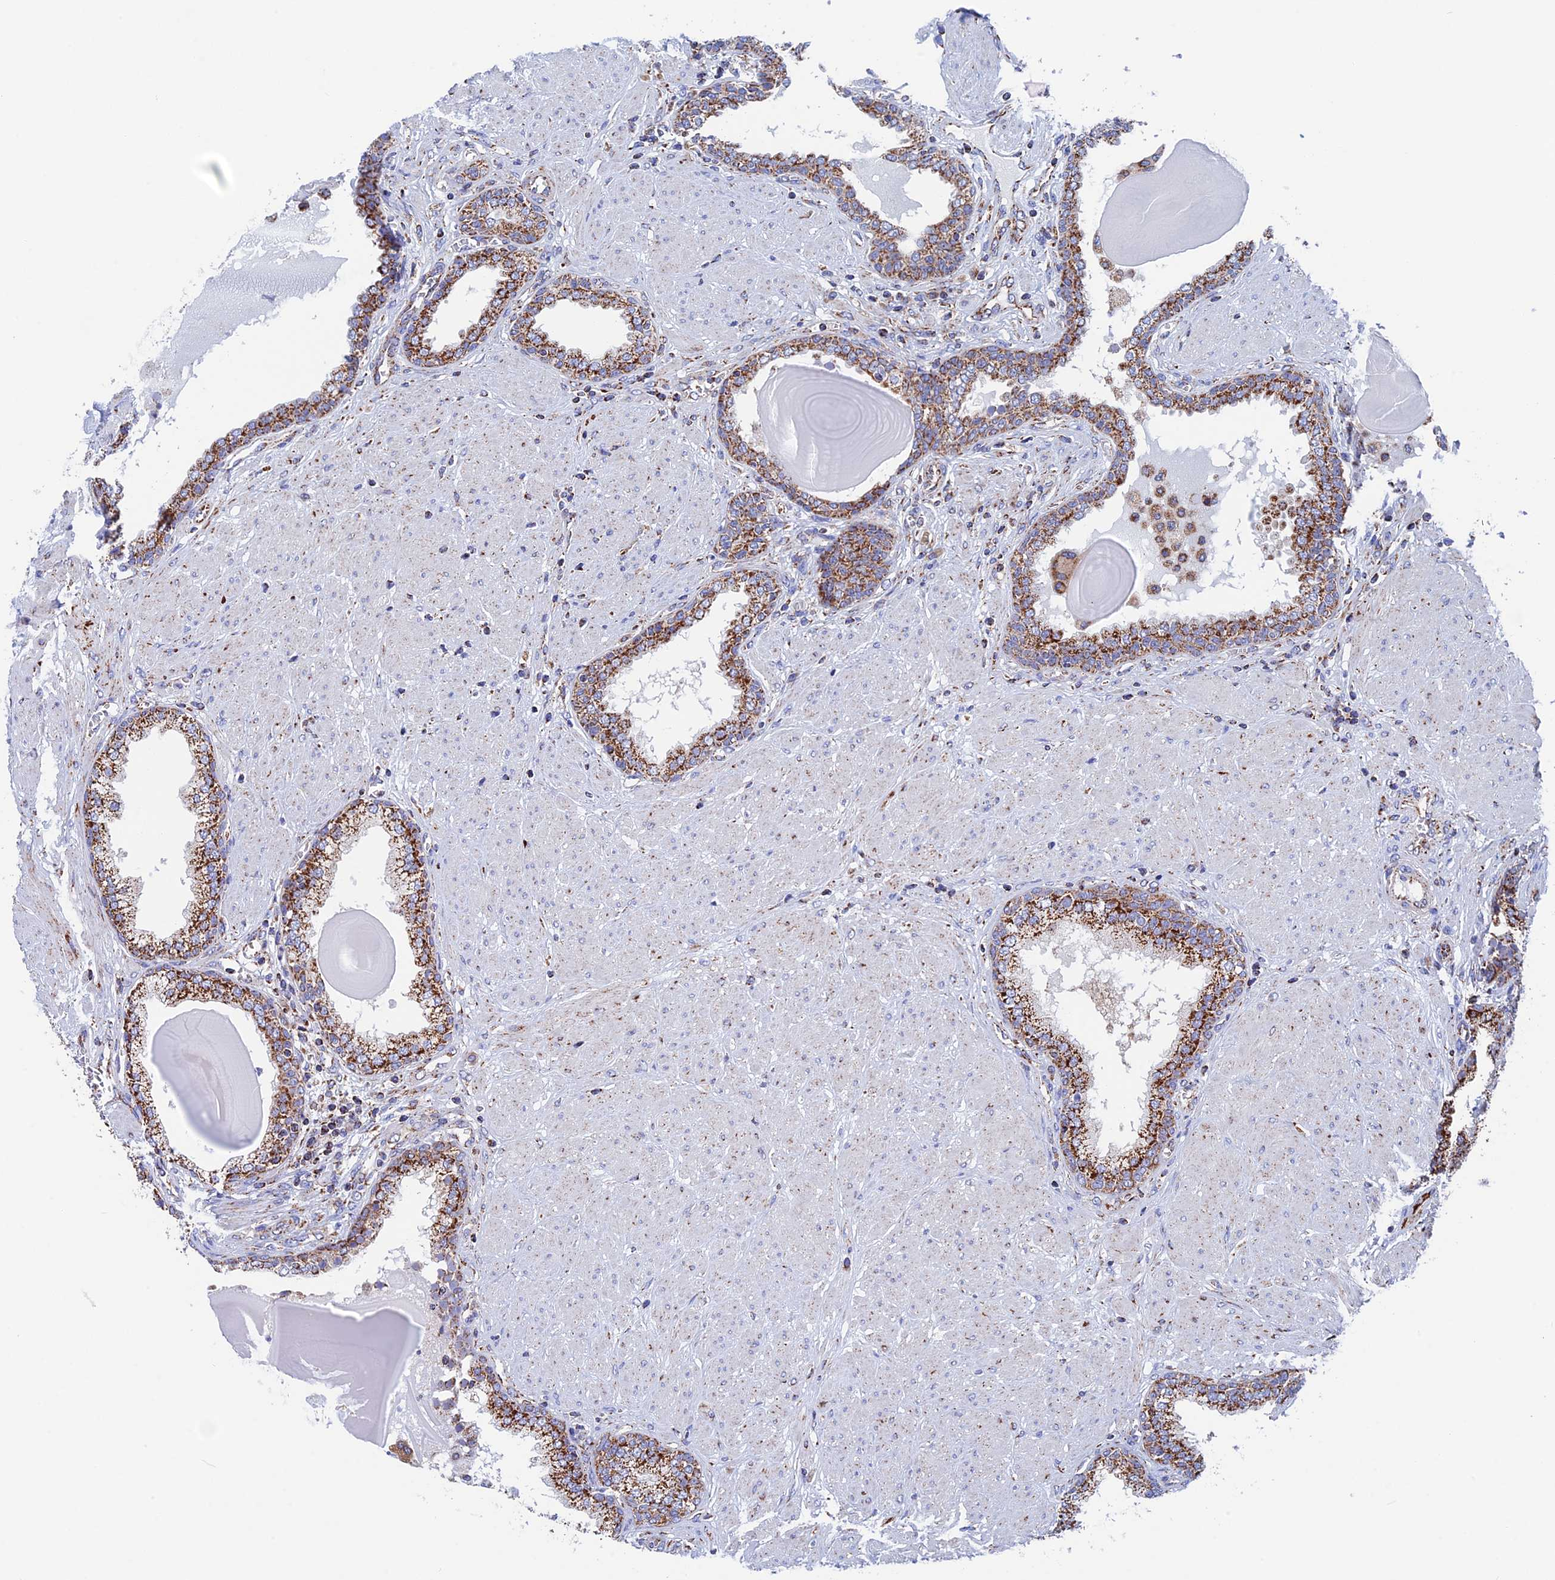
{"staining": {"intensity": "strong", "quantity": ">75%", "location": "cytoplasmic/membranous"}, "tissue": "prostate", "cell_type": "Glandular cells", "image_type": "normal", "snomed": [{"axis": "morphology", "description": "Normal tissue, NOS"}, {"axis": "topography", "description": "Prostate"}], "caption": "Protein expression analysis of unremarkable human prostate reveals strong cytoplasmic/membranous staining in approximately >75% of glandular cells. (Stains: DAB in brown, nuclei in blue, Microscopy: brightfield microscopy at high magnification).", "gene": "WDR83", "patient": {"sex": "male", "age": 51}}